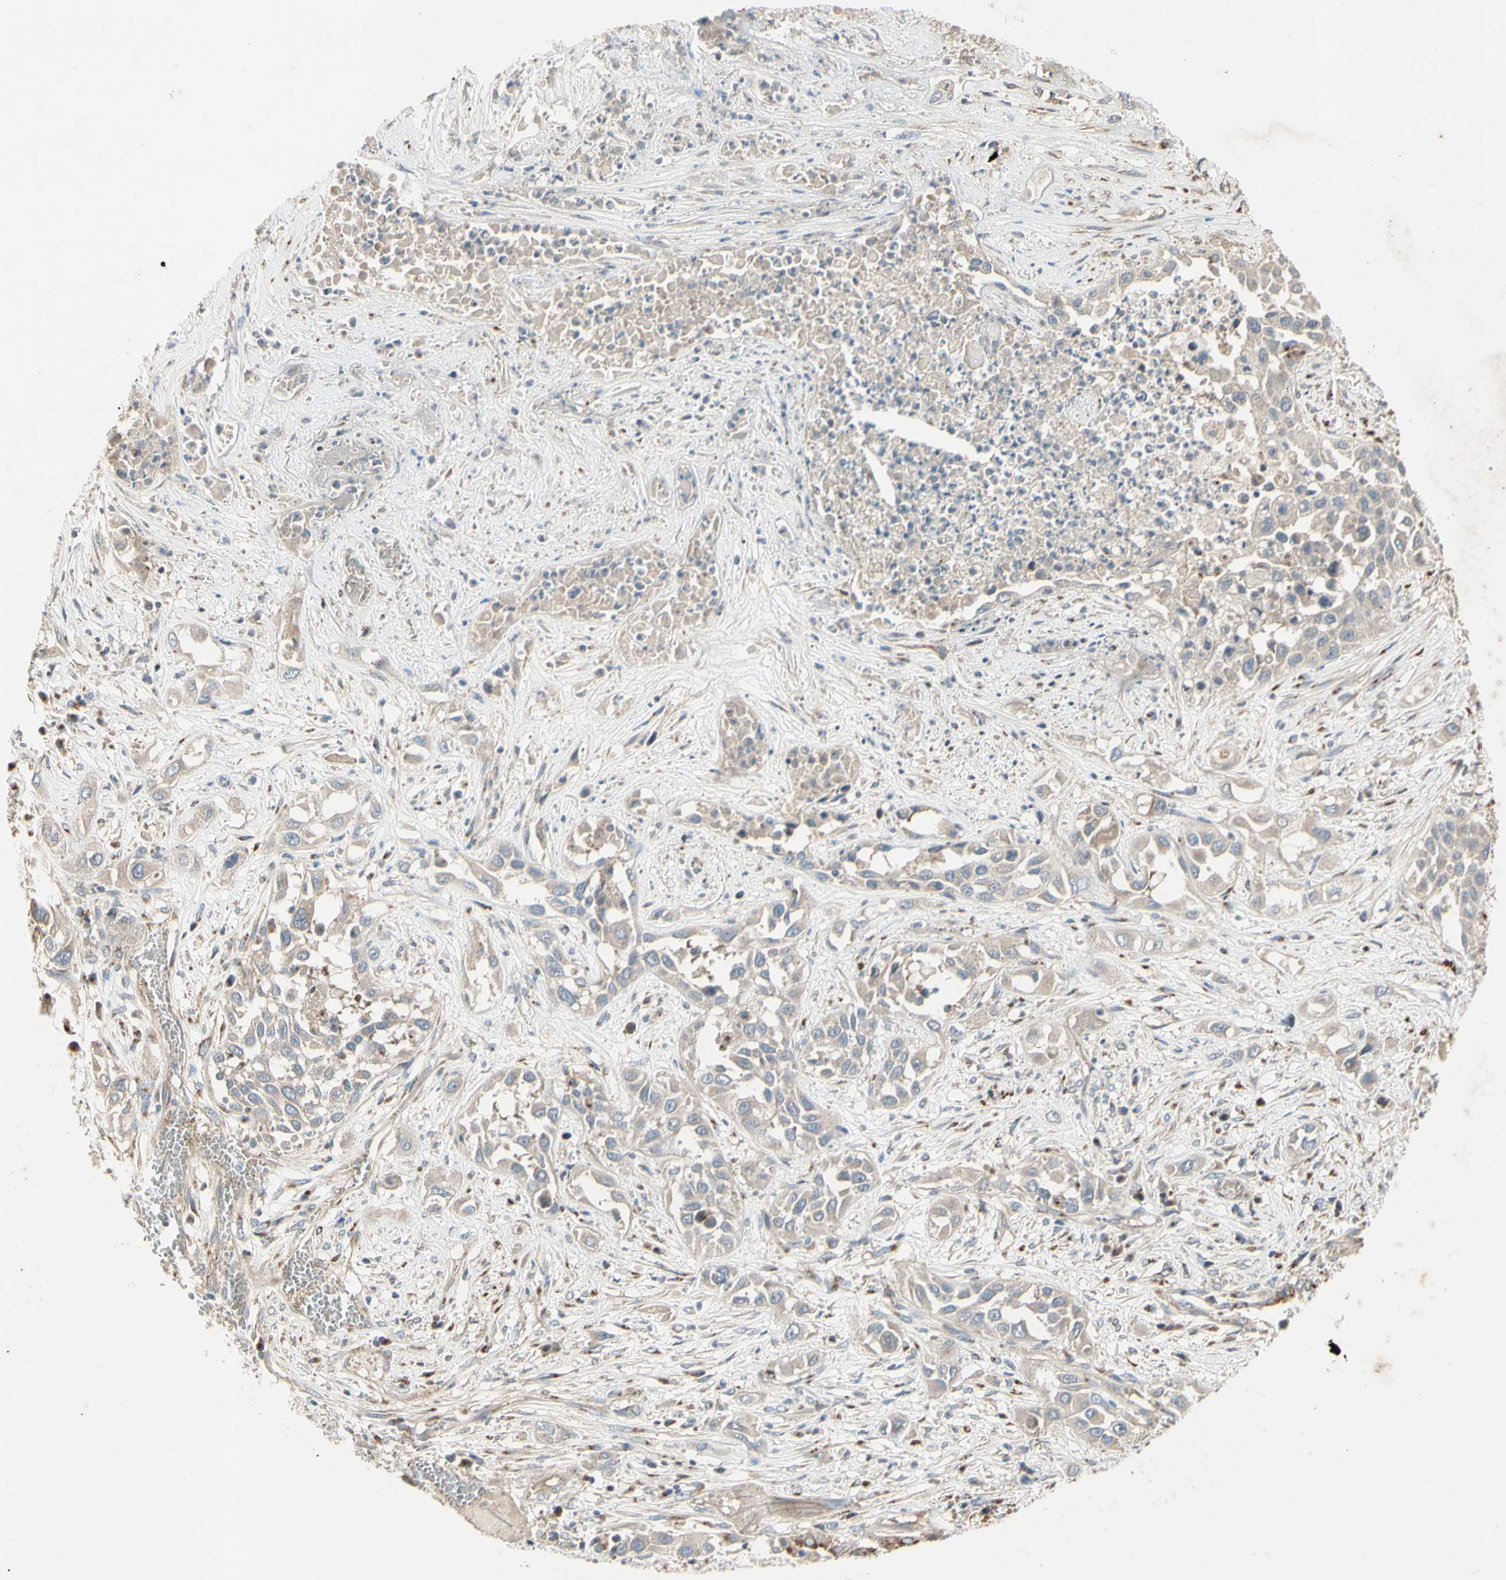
{"staining": {"intensity": "weak", "quantity": ">75%", "location": "cytoplasmic/membranous"}, "tissue": "lung cancer", "cell_type": "Tumor cells", "image_type": "cancer", "snomed": [{"axis": "morphology", "description": "Squamous cell carcinoma, NOS"}, {"axis": "topography", "description": "Lung"}], "caption": "IHC photomicrograph of human lung cancer (squamous cell carcinoma) stained for a protein (brown), which reveals low levels of weak cytoplasmic/membranous staining in approximately >75% of tumor cells.", "gene": "ABCA3", "patient": {"sex": "male", "age": 71}}